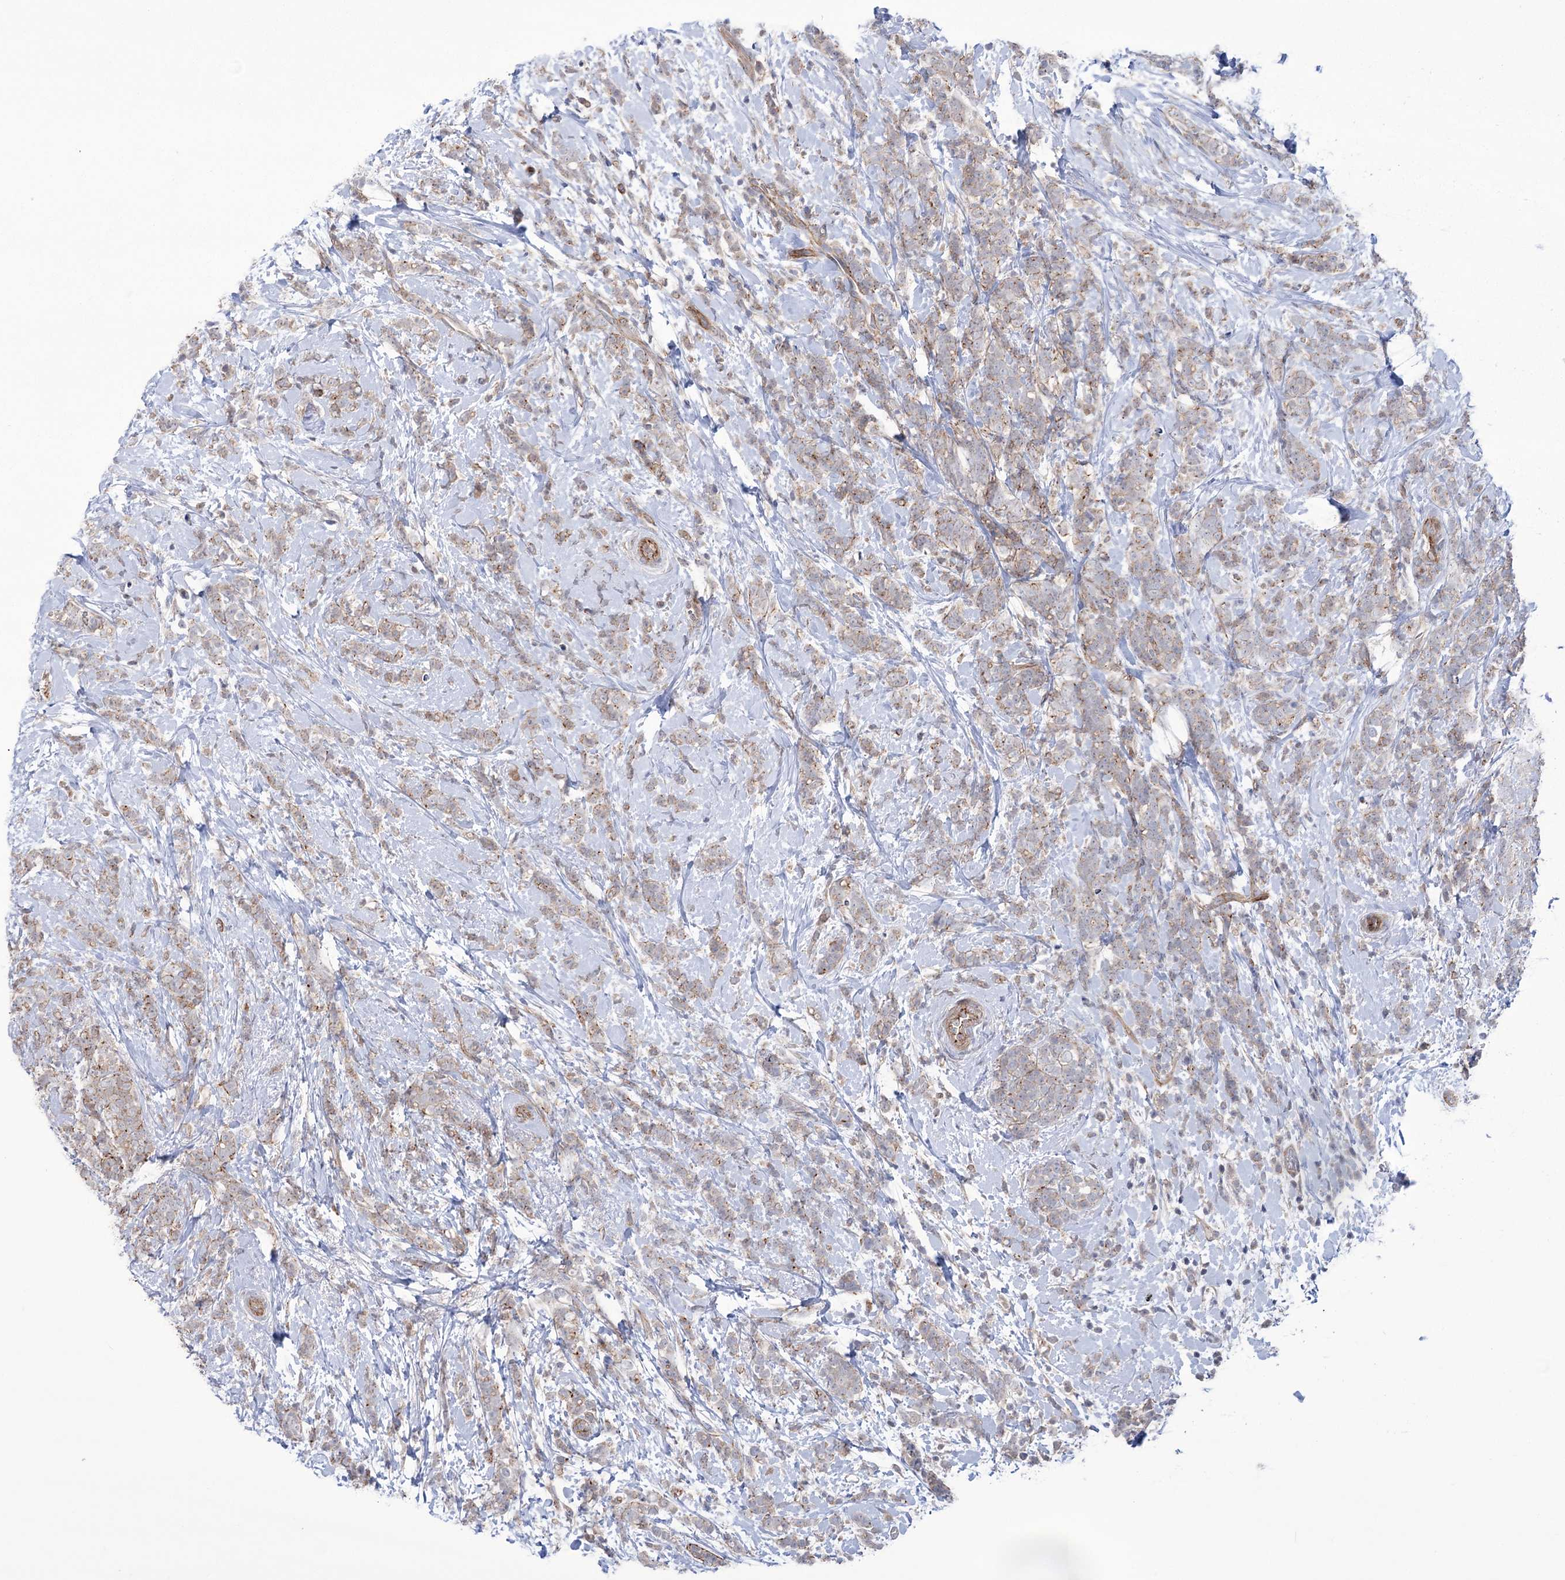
{"staining": {"intensity": "moderate", "quantity": "<25%", "location": "cytoplasmic/membranous"}, "tissue": "breast cancer", "cell_type": "Tumor cells", "image_type": "cancer", "snomed": [{"axis": "morphology", "description": "Lobular carcinoma"}, {"axis": "topography", "description": "Breast"}], "caption": "The micrograph reveals a brown stain indicating the presence of a protein in the cytoplasmic/membranous of tumor cells in breast cancer (lobular carcinoma). (IHC, brightfield microscopy, high magnification).", "gene": "TRIM71", "patient": {"sex": "female", "age": 58}}